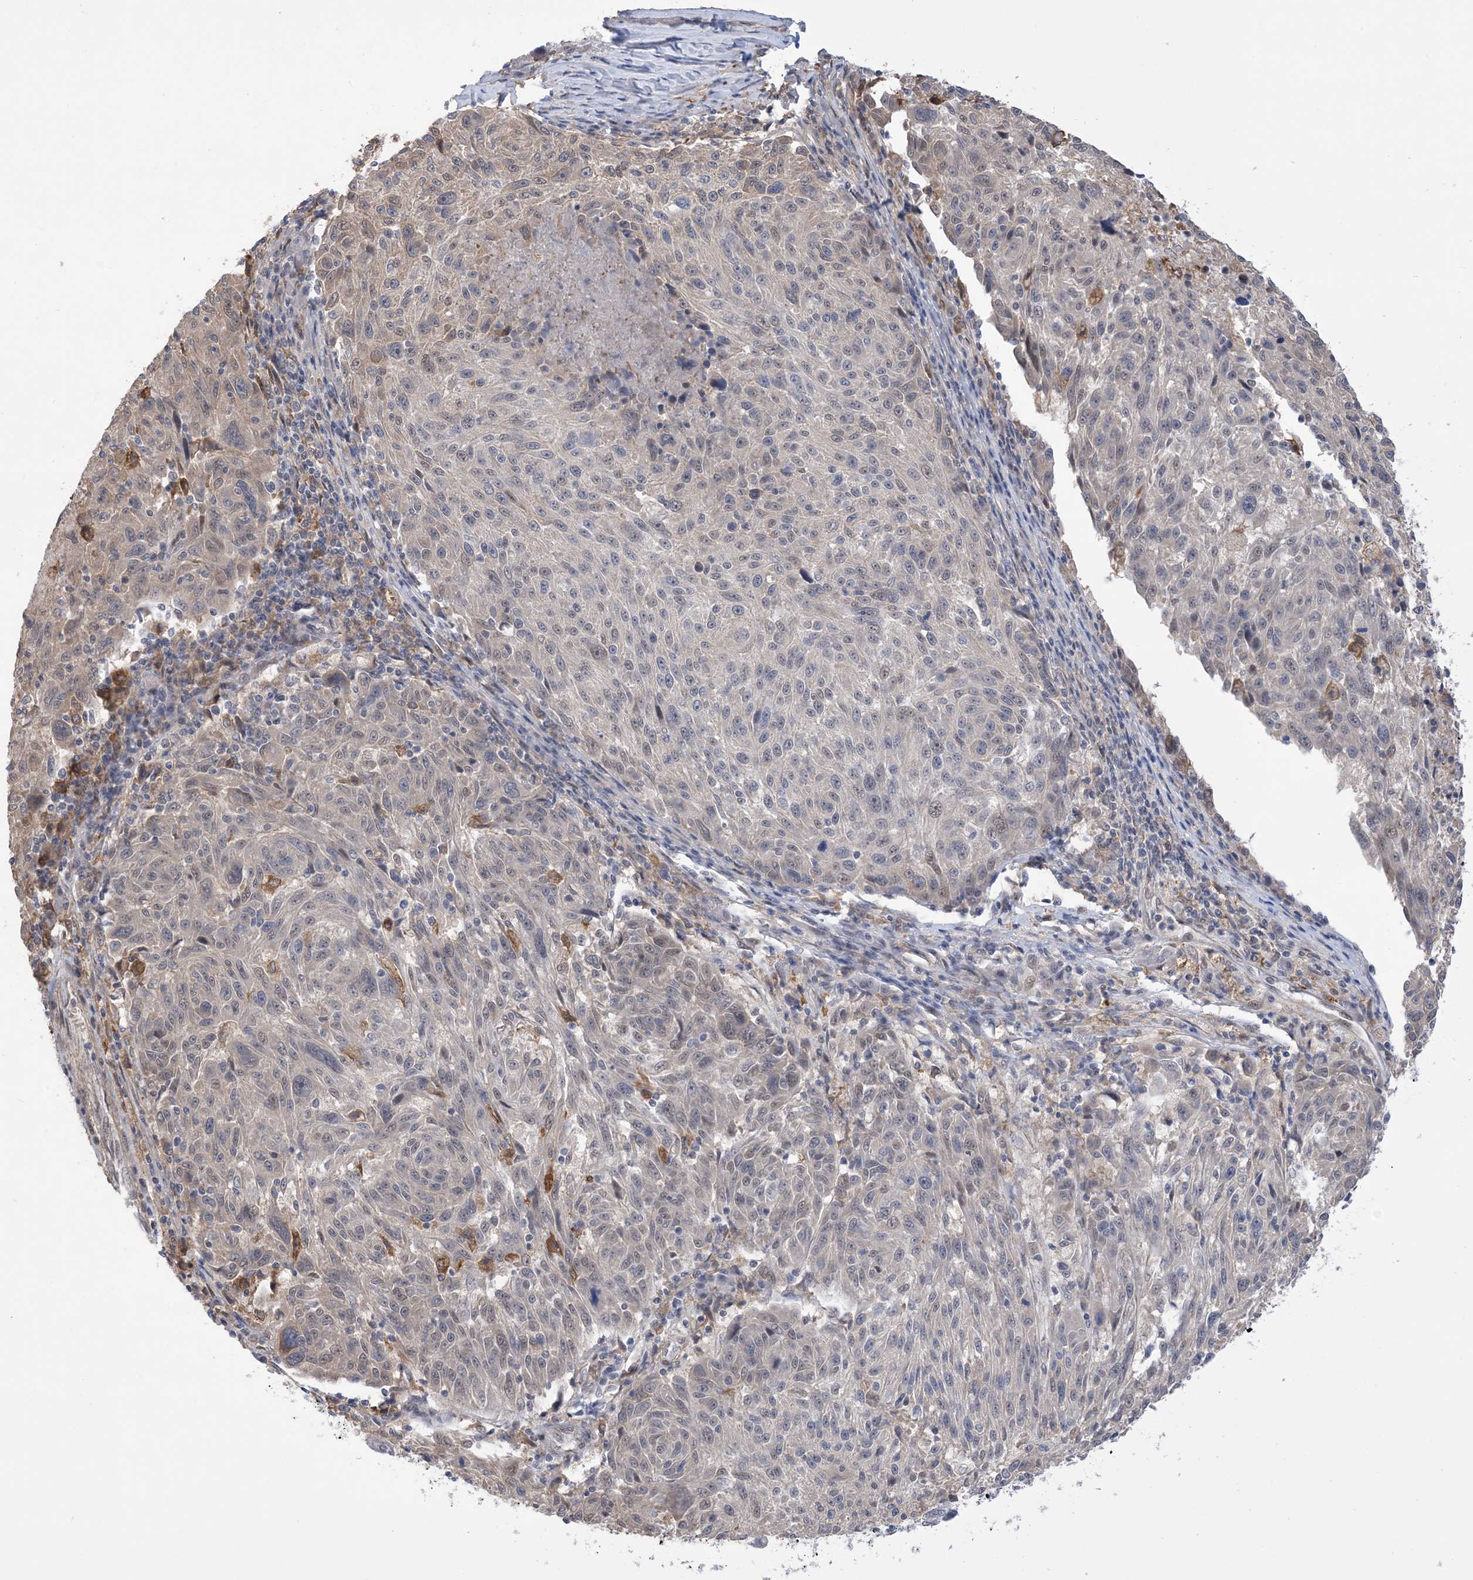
{"staining": {"intensity": "negative", "quantity": "none", "location": "none"}, "tissue": "melanoma", "cell_type": "Tumor cells", "image_type": "cancer", "snomed": [{"axis": "morphology", "description": "Malignant melanoma, NOS"}, {"axis": "topography", "description": "Skin"}], "caption": "Image shows no protein staining in tumor cells of melanoma tissue.", "gene": "ZNF8", "patient": {"sex": "male", "age": 53}}